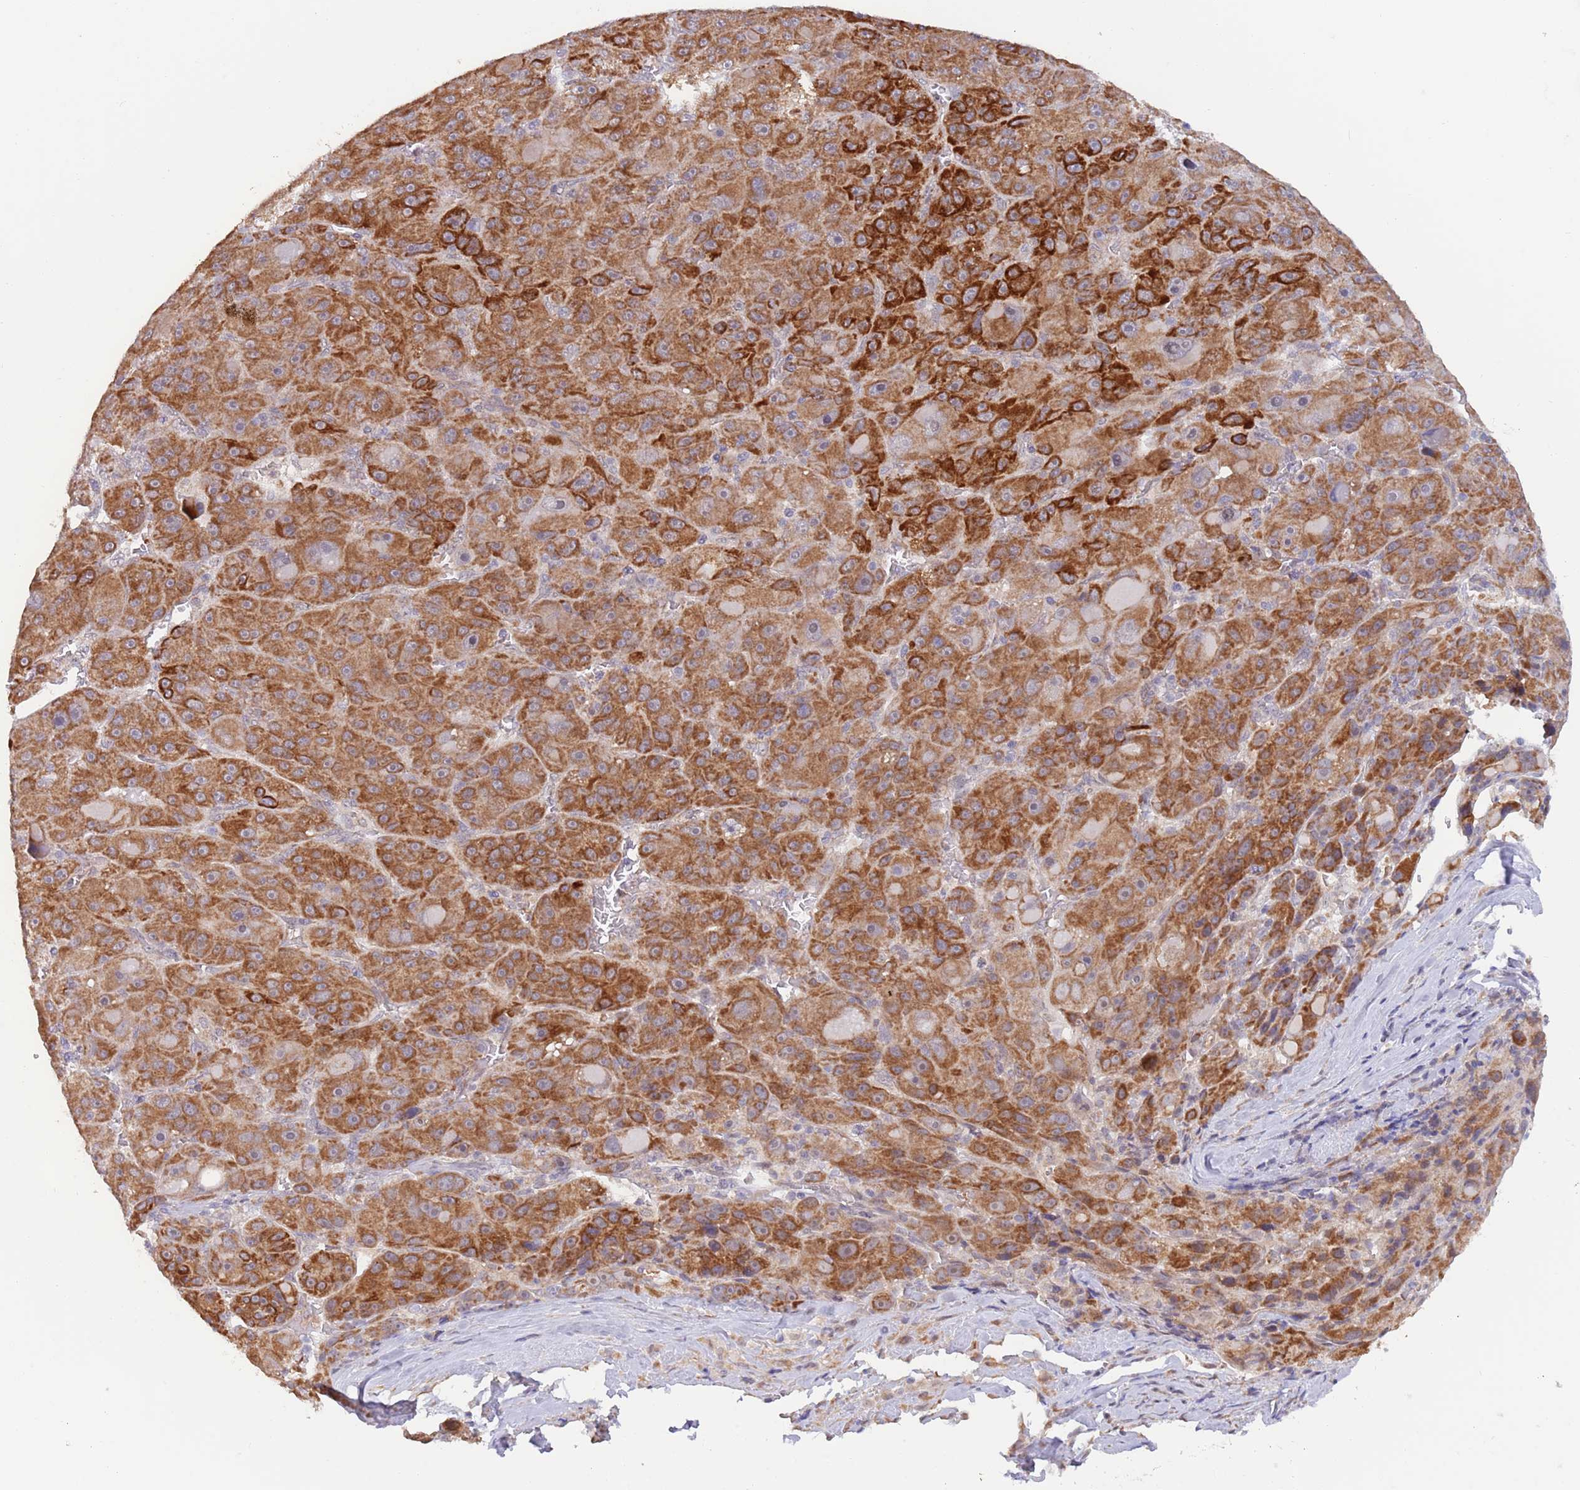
{"staining": {"intensity": "strong", "quantity": ">75%", "location": "cytoplasmic/membranous"}, "tissue": "liver cancer", "cell_type": "Tumor cells", "image_type": "cancer", "snomed": [{"axis": "morphology", "description": "Carcinoma, Hepatocellular, NOS"}, {"axis": "topography", "description": "Liver"}], "caption": "Strong cytoplasmic/membranous expression is seen in approximately >75% of tumor cells in liver hepatocellular carcinoma. (IHC, brightfield microscopy, high magnification).", "gene": "UQCC3", "patient": {"sex": "male", "age": 76}}